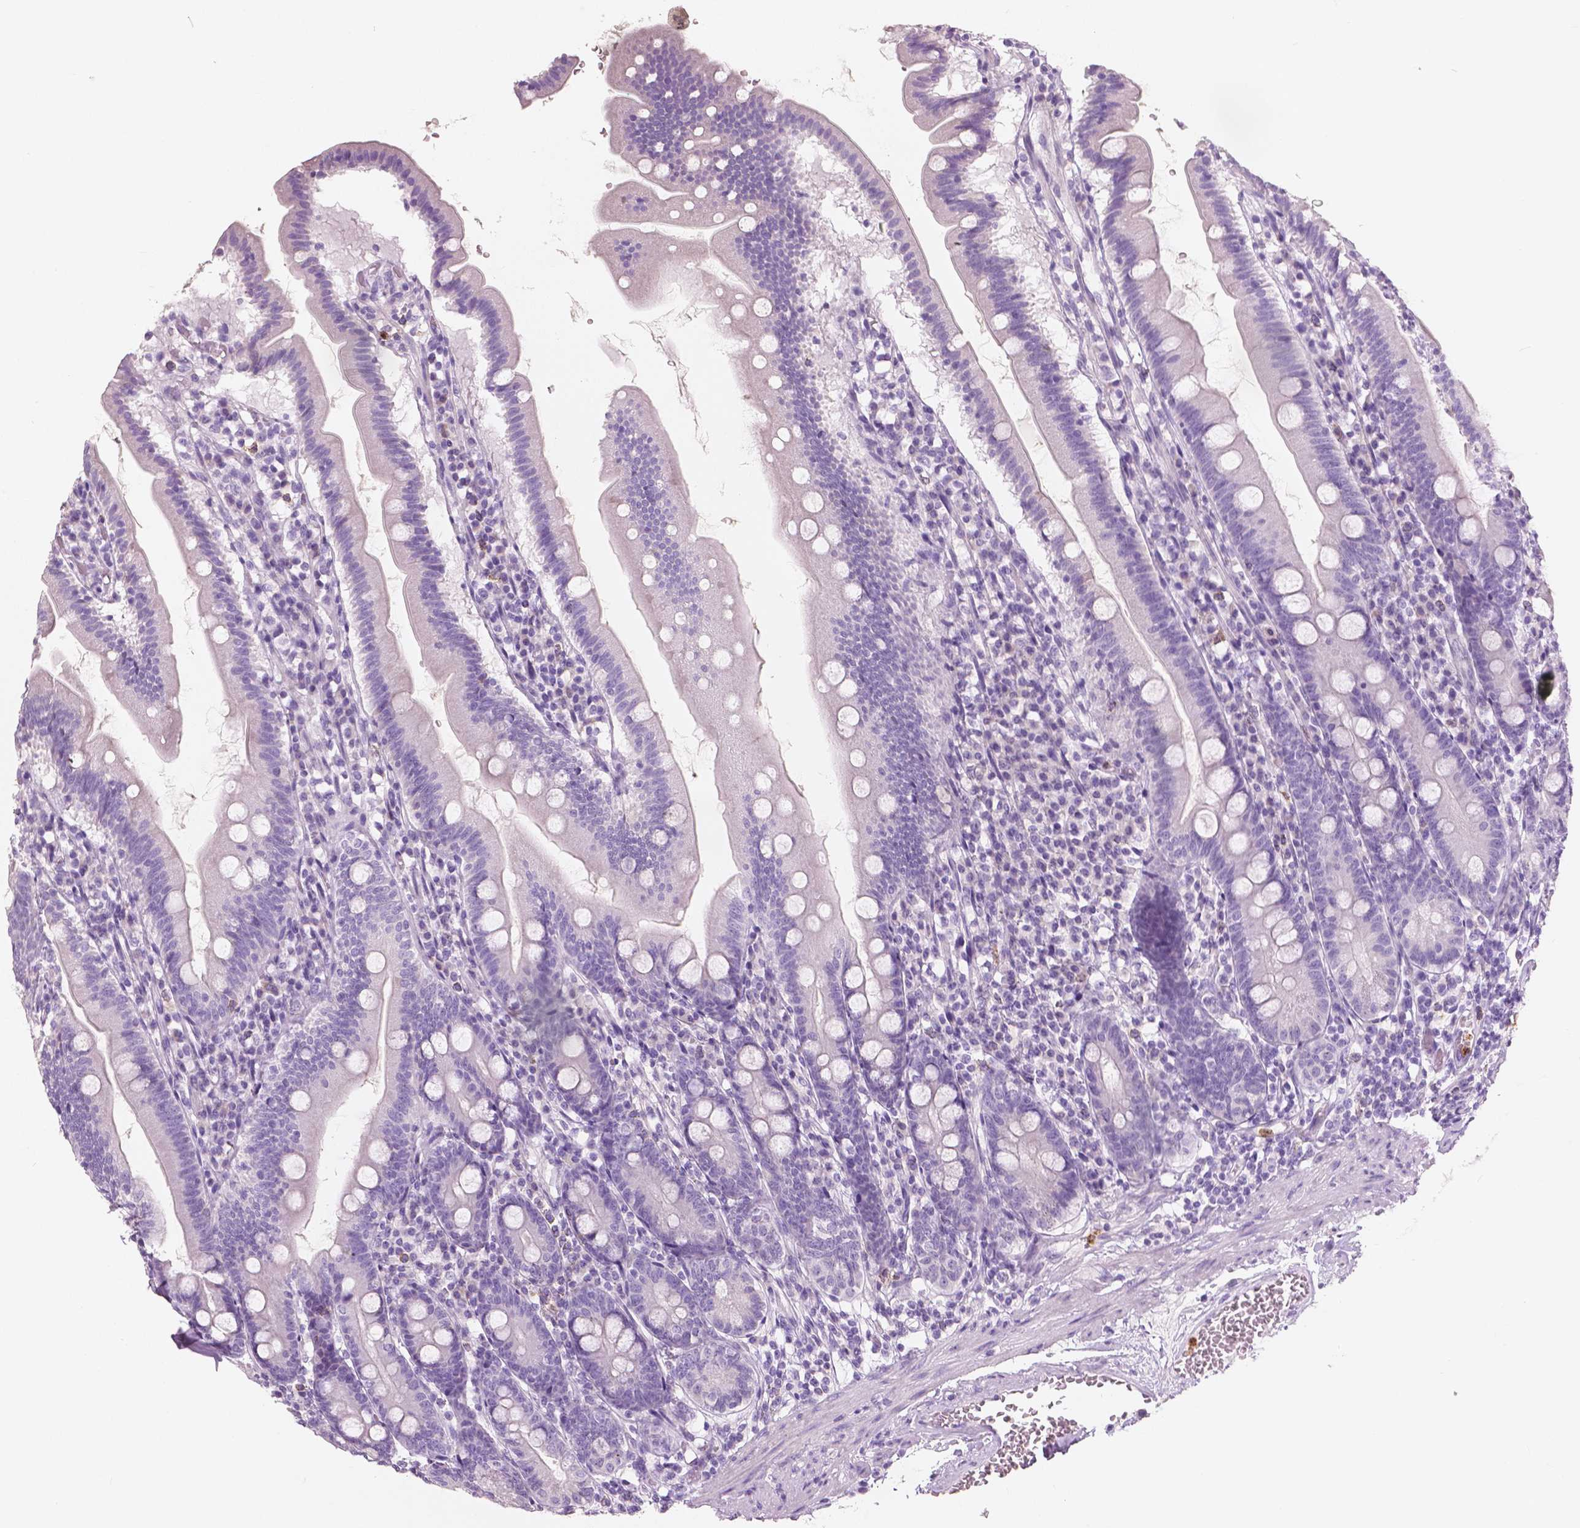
{"staining": {"intensity": "negative", "quantity": "none", "location": "none"}, "tissue": "duodenum", "cell_type": "Glandular cells", "image_type": "normal", "snomed": [{"axis": "morphology", "description": "Normal tissue, NOS"}, {"axis": "topography", "description": "Duodenum"}], "caption": "A high-resolution micrograph shows immunohistochemistry staining of unremarkable duodenum, which reveals no significant expression in glandular cells.", "gene": "CXCR2", "patient": {"sex": "female", "age": 67}}